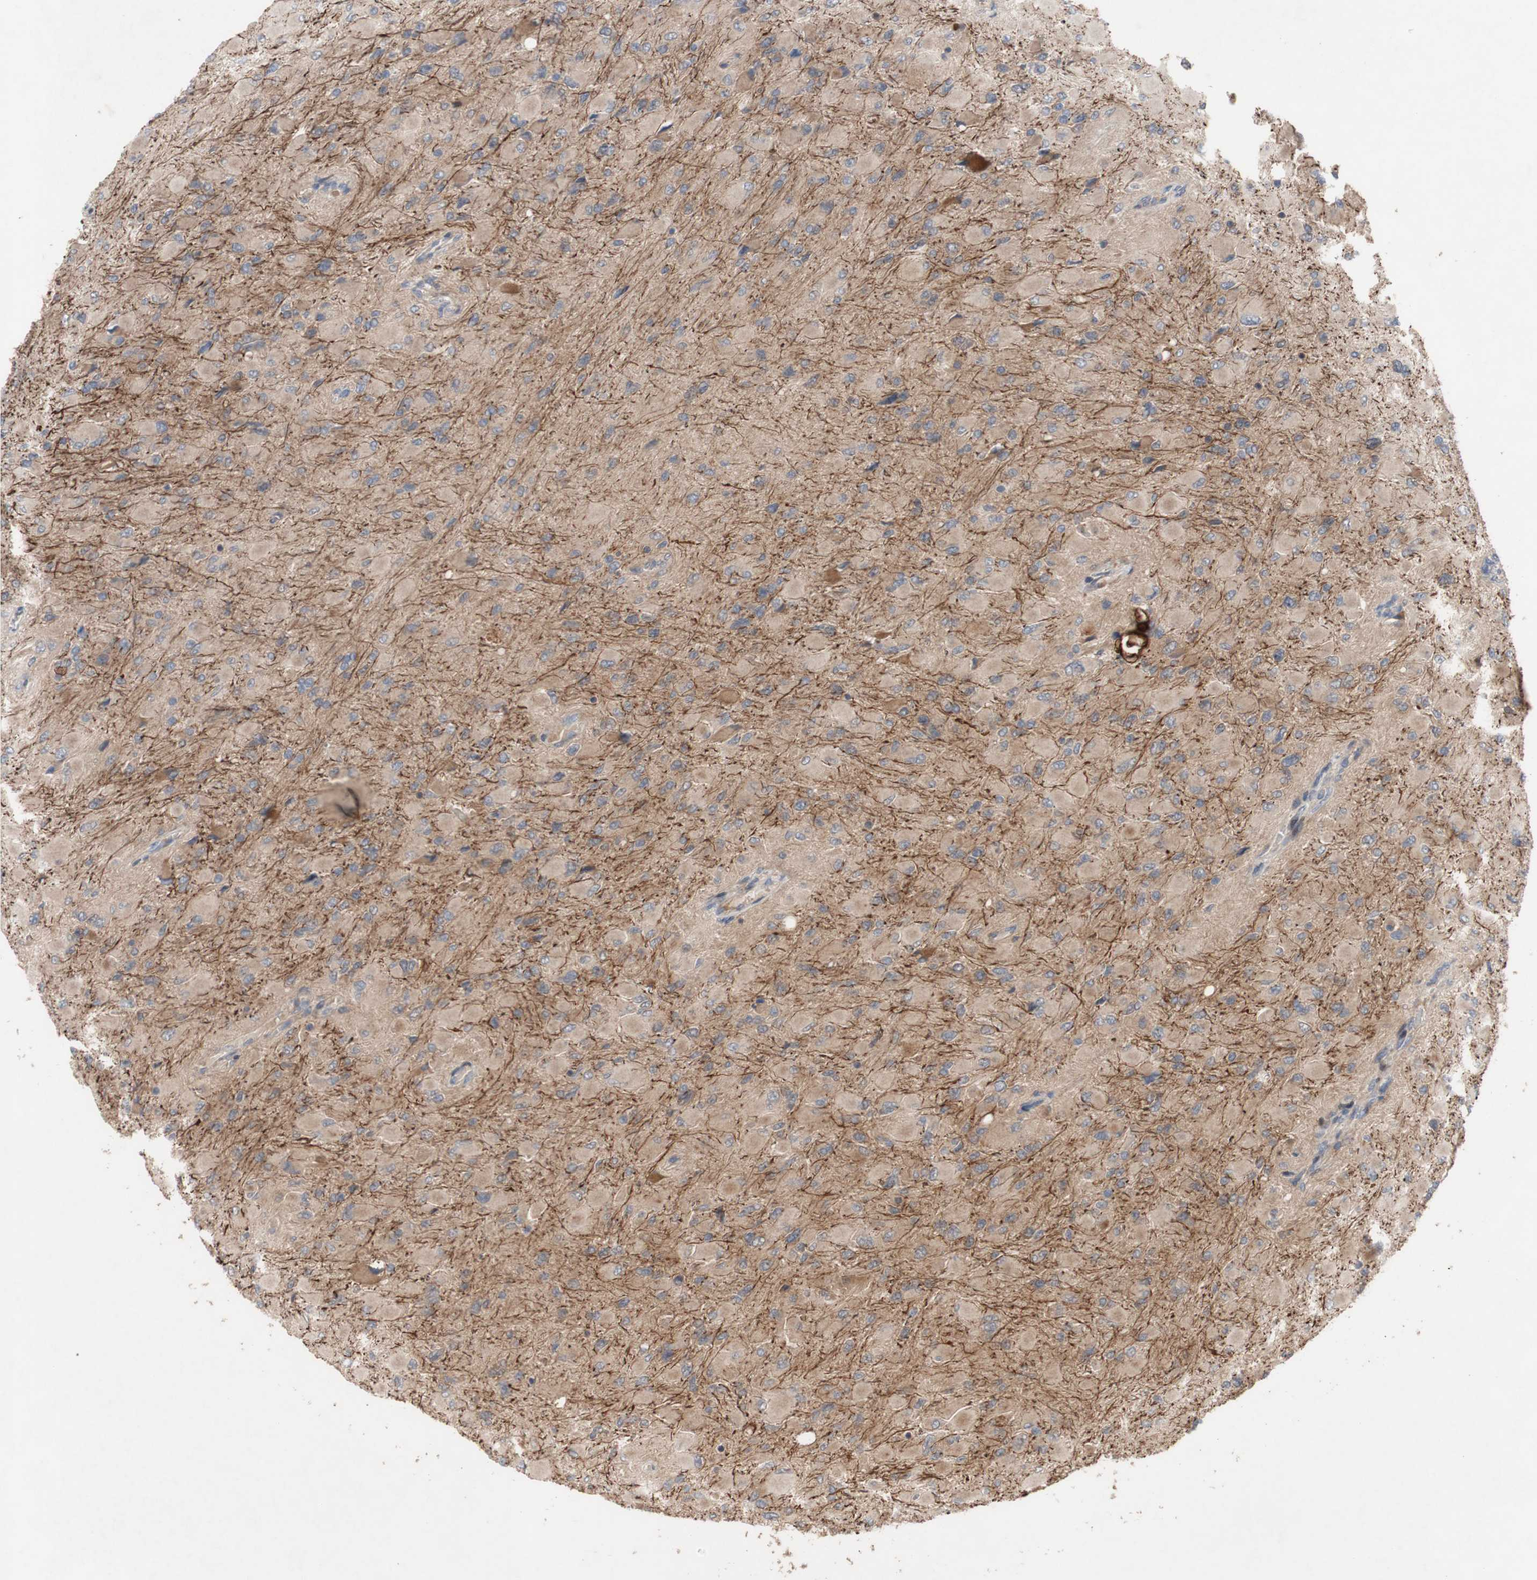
{"staining": {"intensity": "weak", "quantity": ">75%", "location": "cytoplasmic/membranous"}, "tissue": "glioma", "cell_type": "Tumor cells", "image_type": "cancer", "snomed": [{"axis": "morphology", "description": "Glioma, malignant, High grade"}, {"axis": "topography", "description": "Cerebral cortex"}], "caption": "An immunohistochemistry (IHC) micrograph of neoplastic tissue is shown. Protein staining in brown shows weak cytoplasmic/membranous positivity in glioma within tumor cells.", "gene": "OAZ1", "patient": {"sex": "female", "age": 36}}